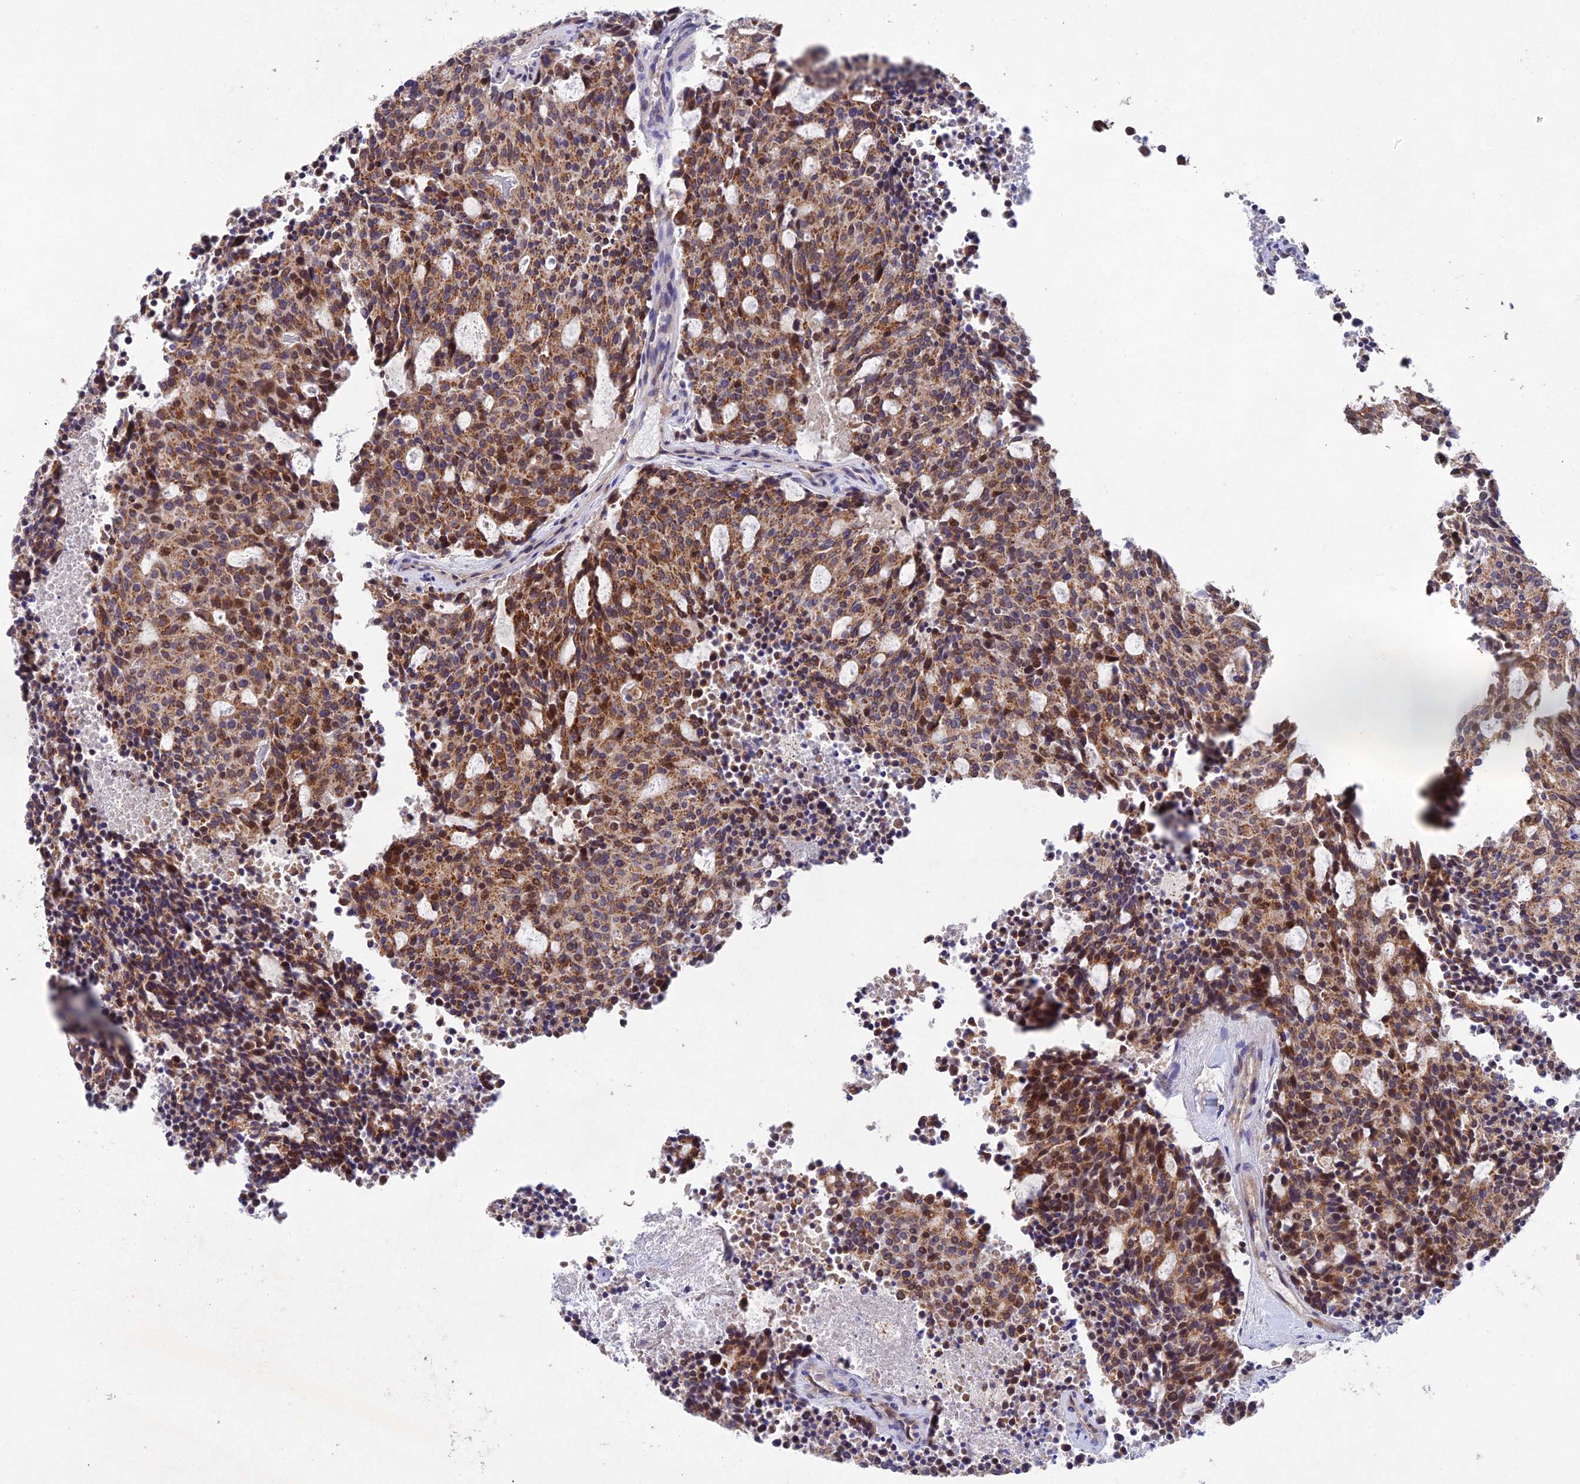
{"staining": {"intensity": "moderate", "quantity": ">75%", "location": "cytoplasmic/membranous,nuclear"}, "tissue": "carcinoid", "cell_type": "Tumor cells", "image_type": "cancer", "snomed": [{"axis": "morphology", "description": "Carcinoid, malignant, NOS"}, {"axis": "topography", "description": "Pancreas"}], "caption": "Carcinoid was stained to show a protein in brown. There is medium levels of moderate cytoplasmic/membranous and nuclear positivity in approximately >75% of tumor cells.", "gene": "NSMCE1", "patient": {"sex": "female", "age": 54}}